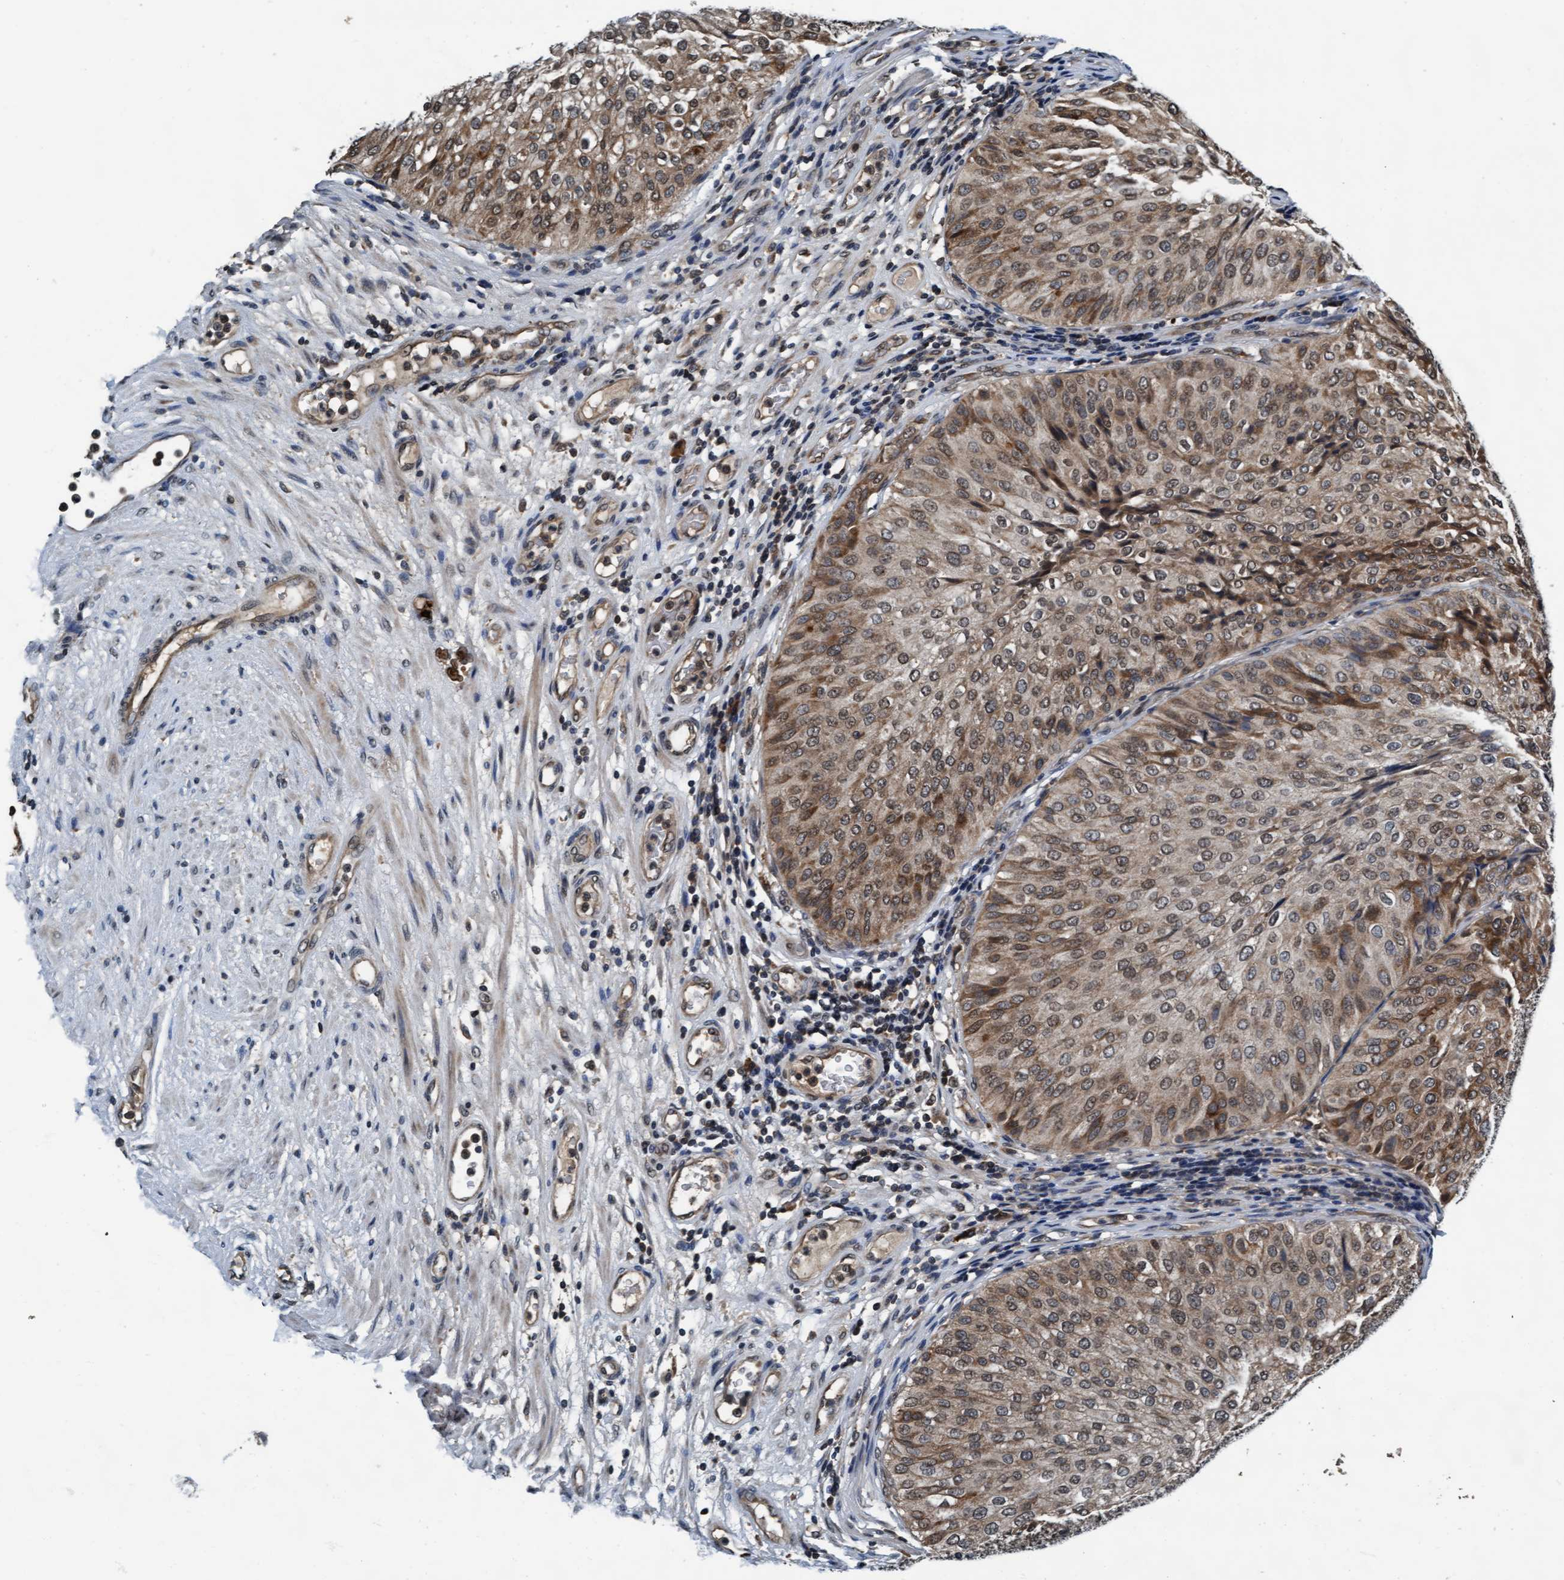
{"staining": {"intensity": "strong", "quantity": ">75%", "location": "cytoplasmic/membranous,nuclear"}, "tissue": "urothelial cancer", "cell_type": "Tumor cells", "image_type": "cancer", "snomed": [{"axis": "morphology", "description": "Urothelial carcinoma, Low grade"}, {"axis": "topography", "description": "Urinary bladder"}], "caption": "There is high levels of strong cytoplasmic/membranous and nuclear expression in tumor cells of urothelial carcinoma (low-grade), as demonstrated by immunohistochemical staining (brown color).", "gene": "WASF1", "patient": {"sex": "male", "age": 67}}